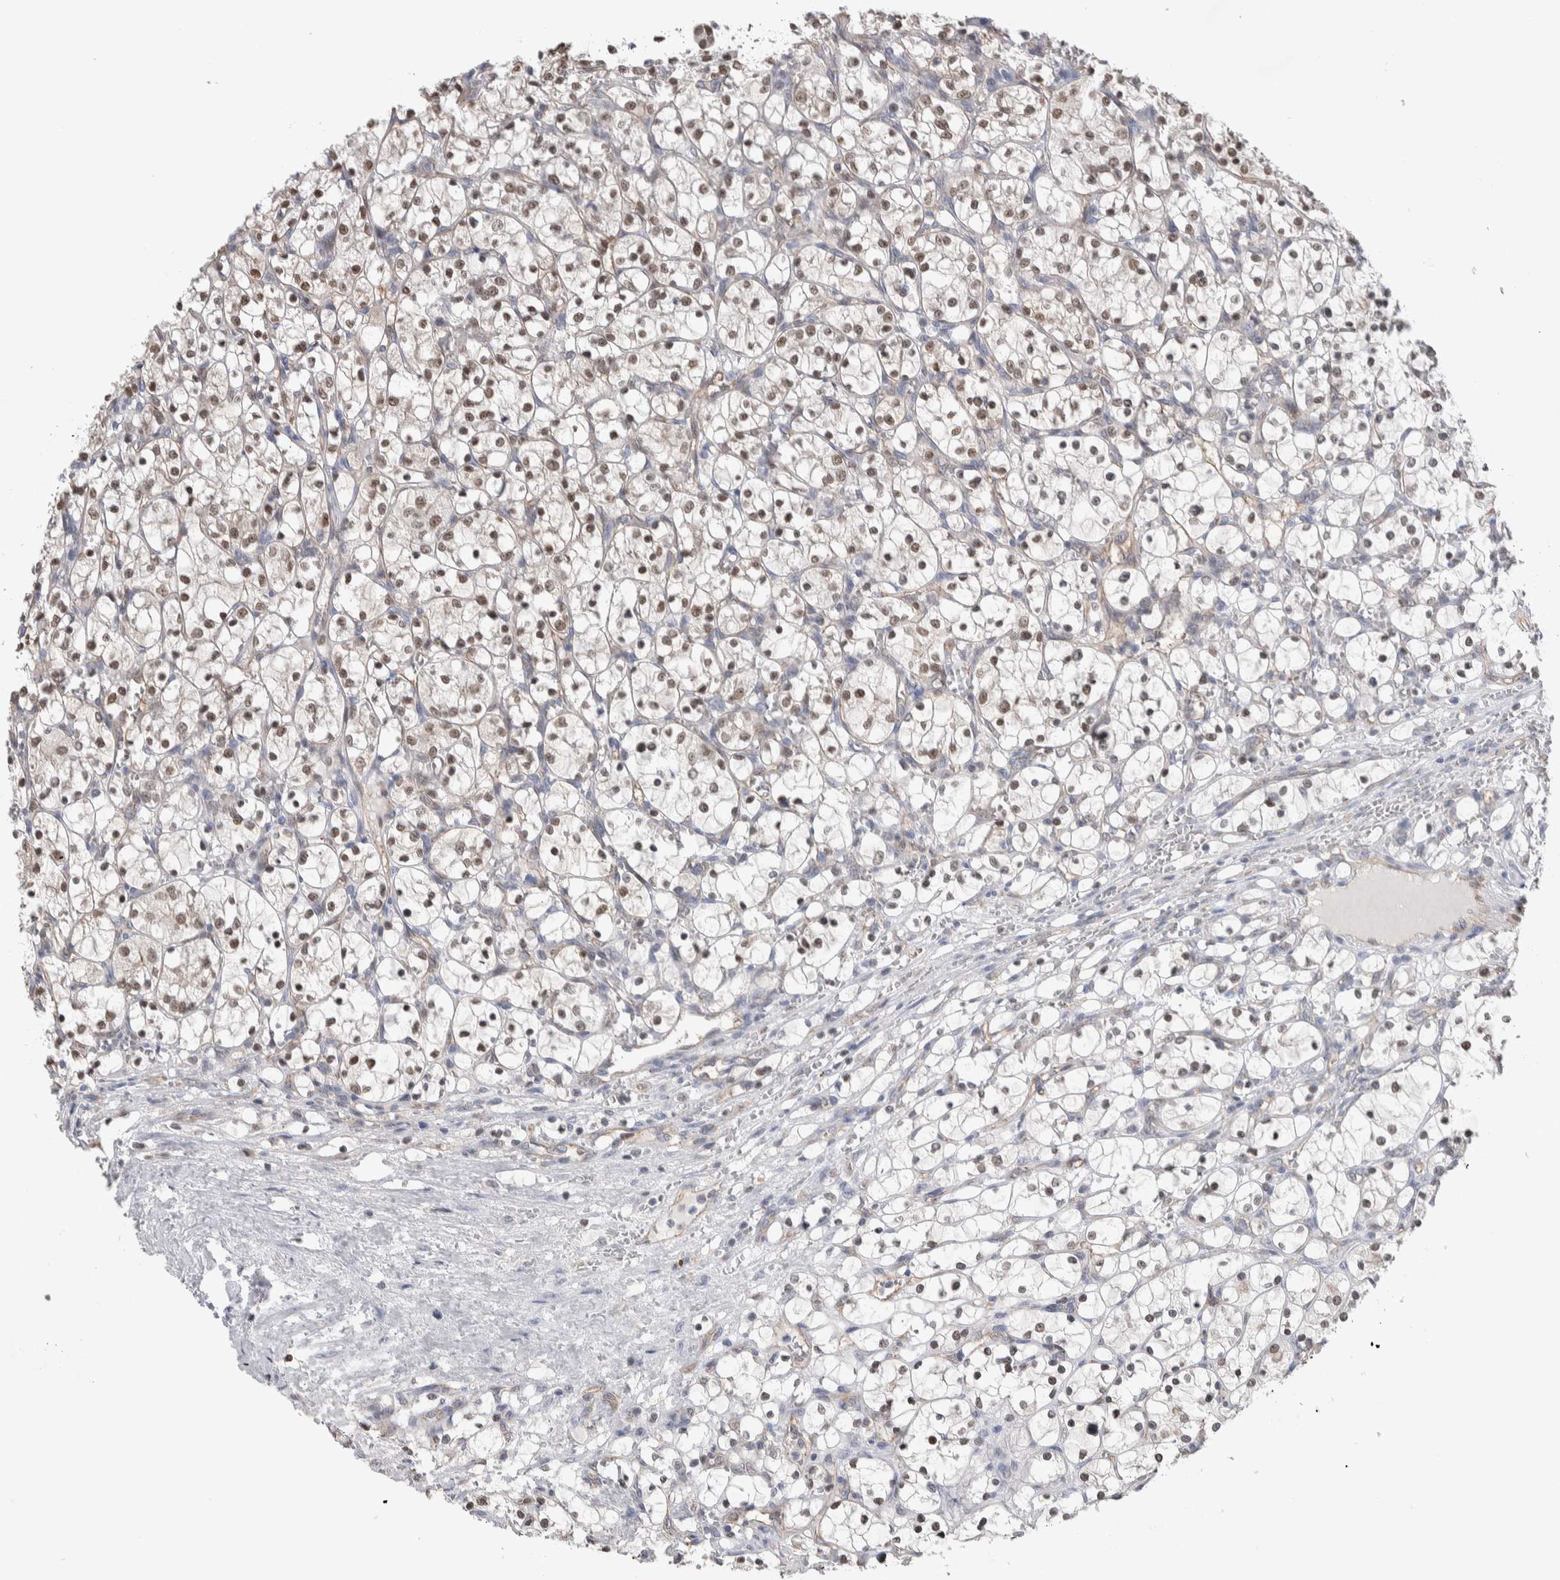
{"staining": {"intensity": "moderate", "quantity": "25%-75%", "location": "nuclear"}, "tissue": "renal cancer", "cell_type": "Tumor cells", "image_type": "cancer", "snomed": [{"axis": "morphology", "description": "Adenocarcinoma, NOS"}, {"axis": "topography", "description": "Kidney"}], "caption": "Immunohistochemical staining of renal cancer (adenocarcinoma) reveals moderate nuclear protein expression in approximately 25%-75% of tumor cells.", "gene": "ZBTB49", "patient": {"sex": "female", "age": 69}}